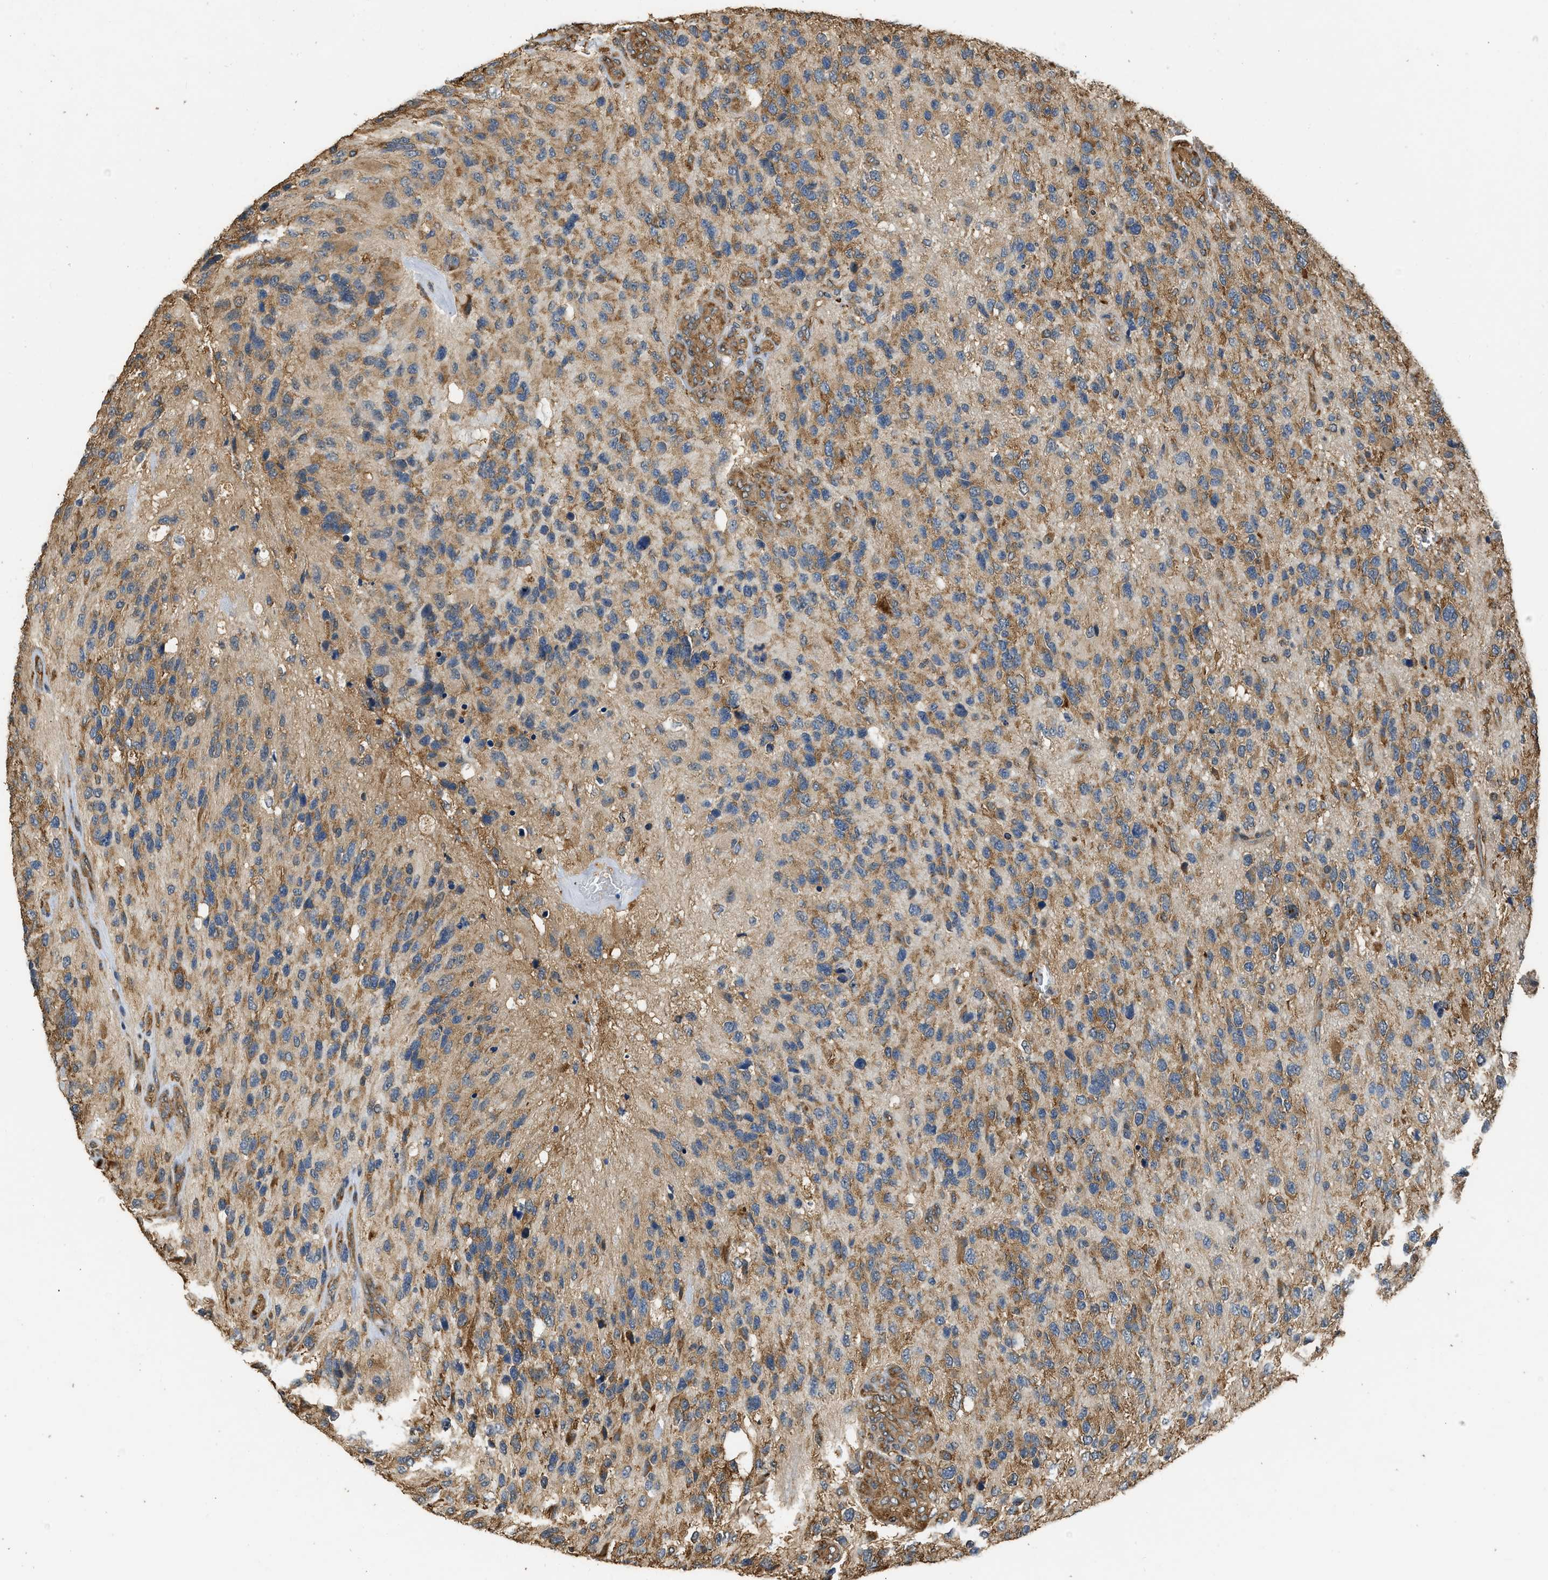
{"staining": {"intensity": "moderate", "quantity": ">75%", "location": "cytoplasmic/membranous"}, "tissue": "glioma", "cell_type": "Tumor cells", "image_type": "cancer", "snomed": [{"axis": "morphology", "description": "Glioma, malignant, High grade"}, {"axis": "topography", "description": "Brain"}], "caption": "A brown stain shows moderate cytoplasmic/membranous expression of a protein in glioma tumor cells.", "gene": "SLC36A4", "patient": {"sex": "female", "age": 58}}